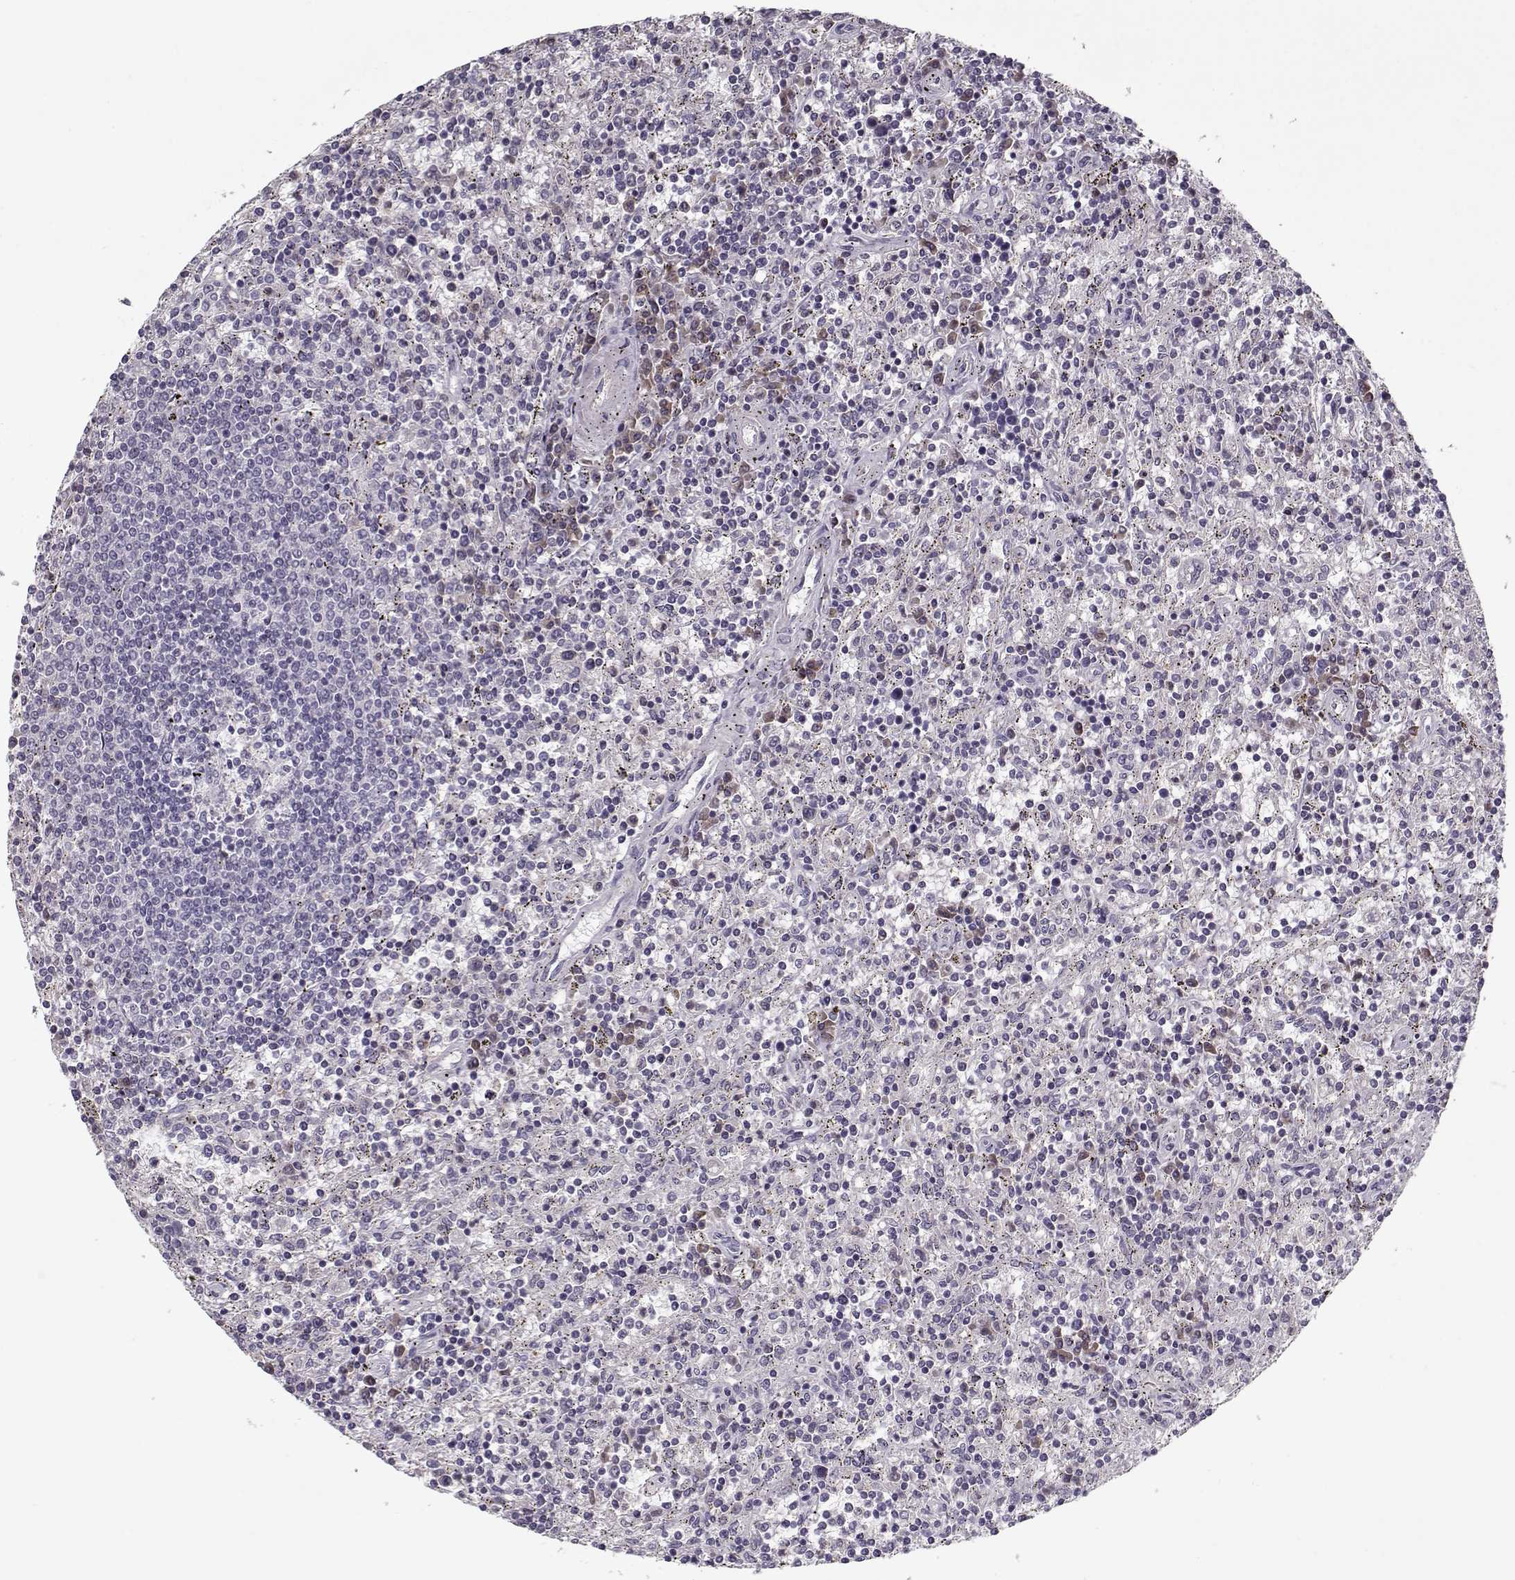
{"staining": {"intensity": "negative", "quantity": "none", "location": "none"}, "tissue": "lymphoma", "cell_type": "Tumor cells", "image_type": "cancer", "snomed": [{"axis": "morphology", "description": "Malignant lymphoma, non-Hodgkin's type, Low grade"}, {"axis": "topography", "description": "Spleen"}], "caption": "Protein analysis of lymphoma displays no significant positivity in tumor cells.", "gene": "UNC13D", "patient": {"sex": "male", "age": 62}}